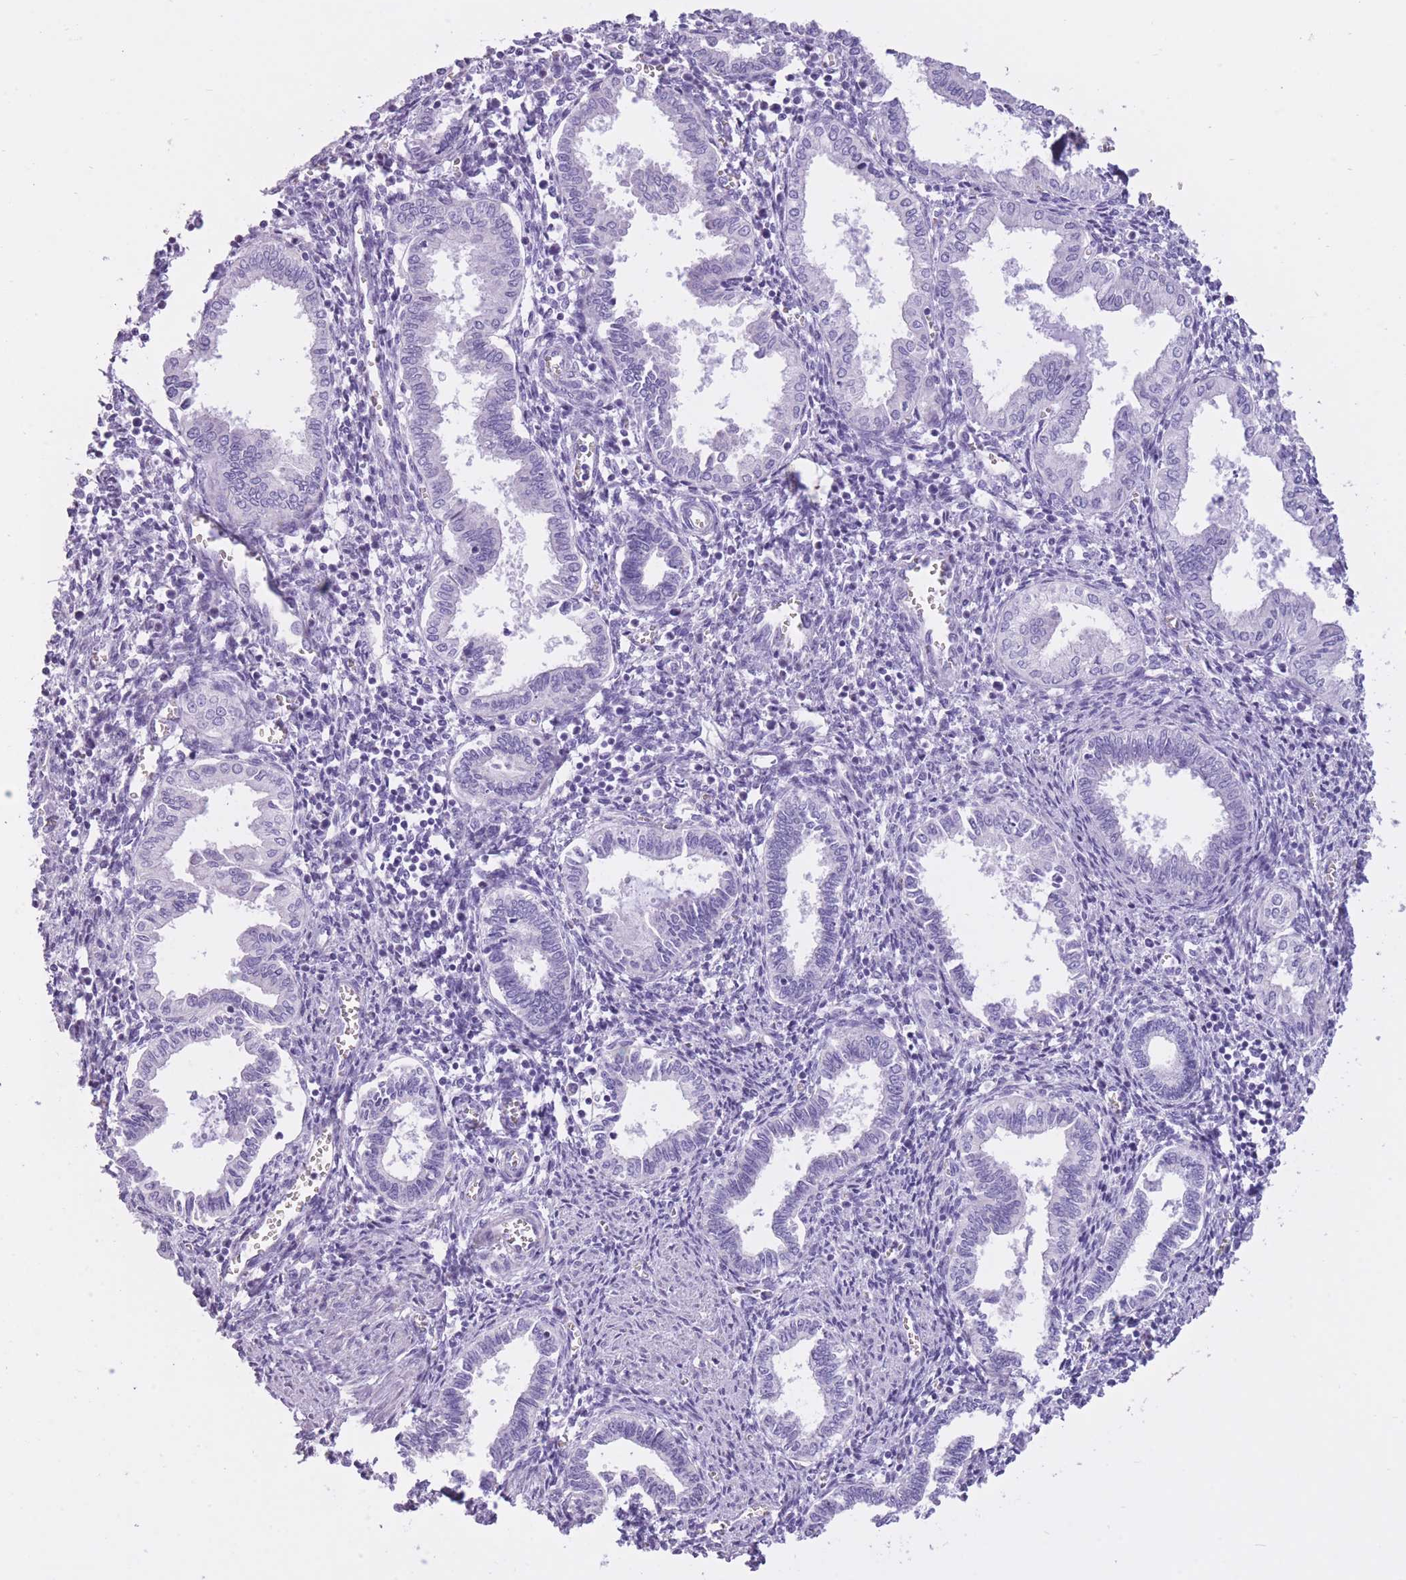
{"staining": {"intensity": "negative", "quantity": "none", "location": "none"}, "tissue": "endometrium", "cell_type": "Cells in endometrial stroma", "image_type": "normal", "snomed": [{"axis": "morphology", "description": "Normal tissue, NOS"}, {"axis": "topography", "description": "Endometrium"}], "caption": "A high-resolution image shows immunohistochemistry (IHC) staining of benign endometrium, which exhibits no significant expression in cells in endometrial stroma.", "gene": "WDR70", "patient": {"sex": "female", "age": 37}}